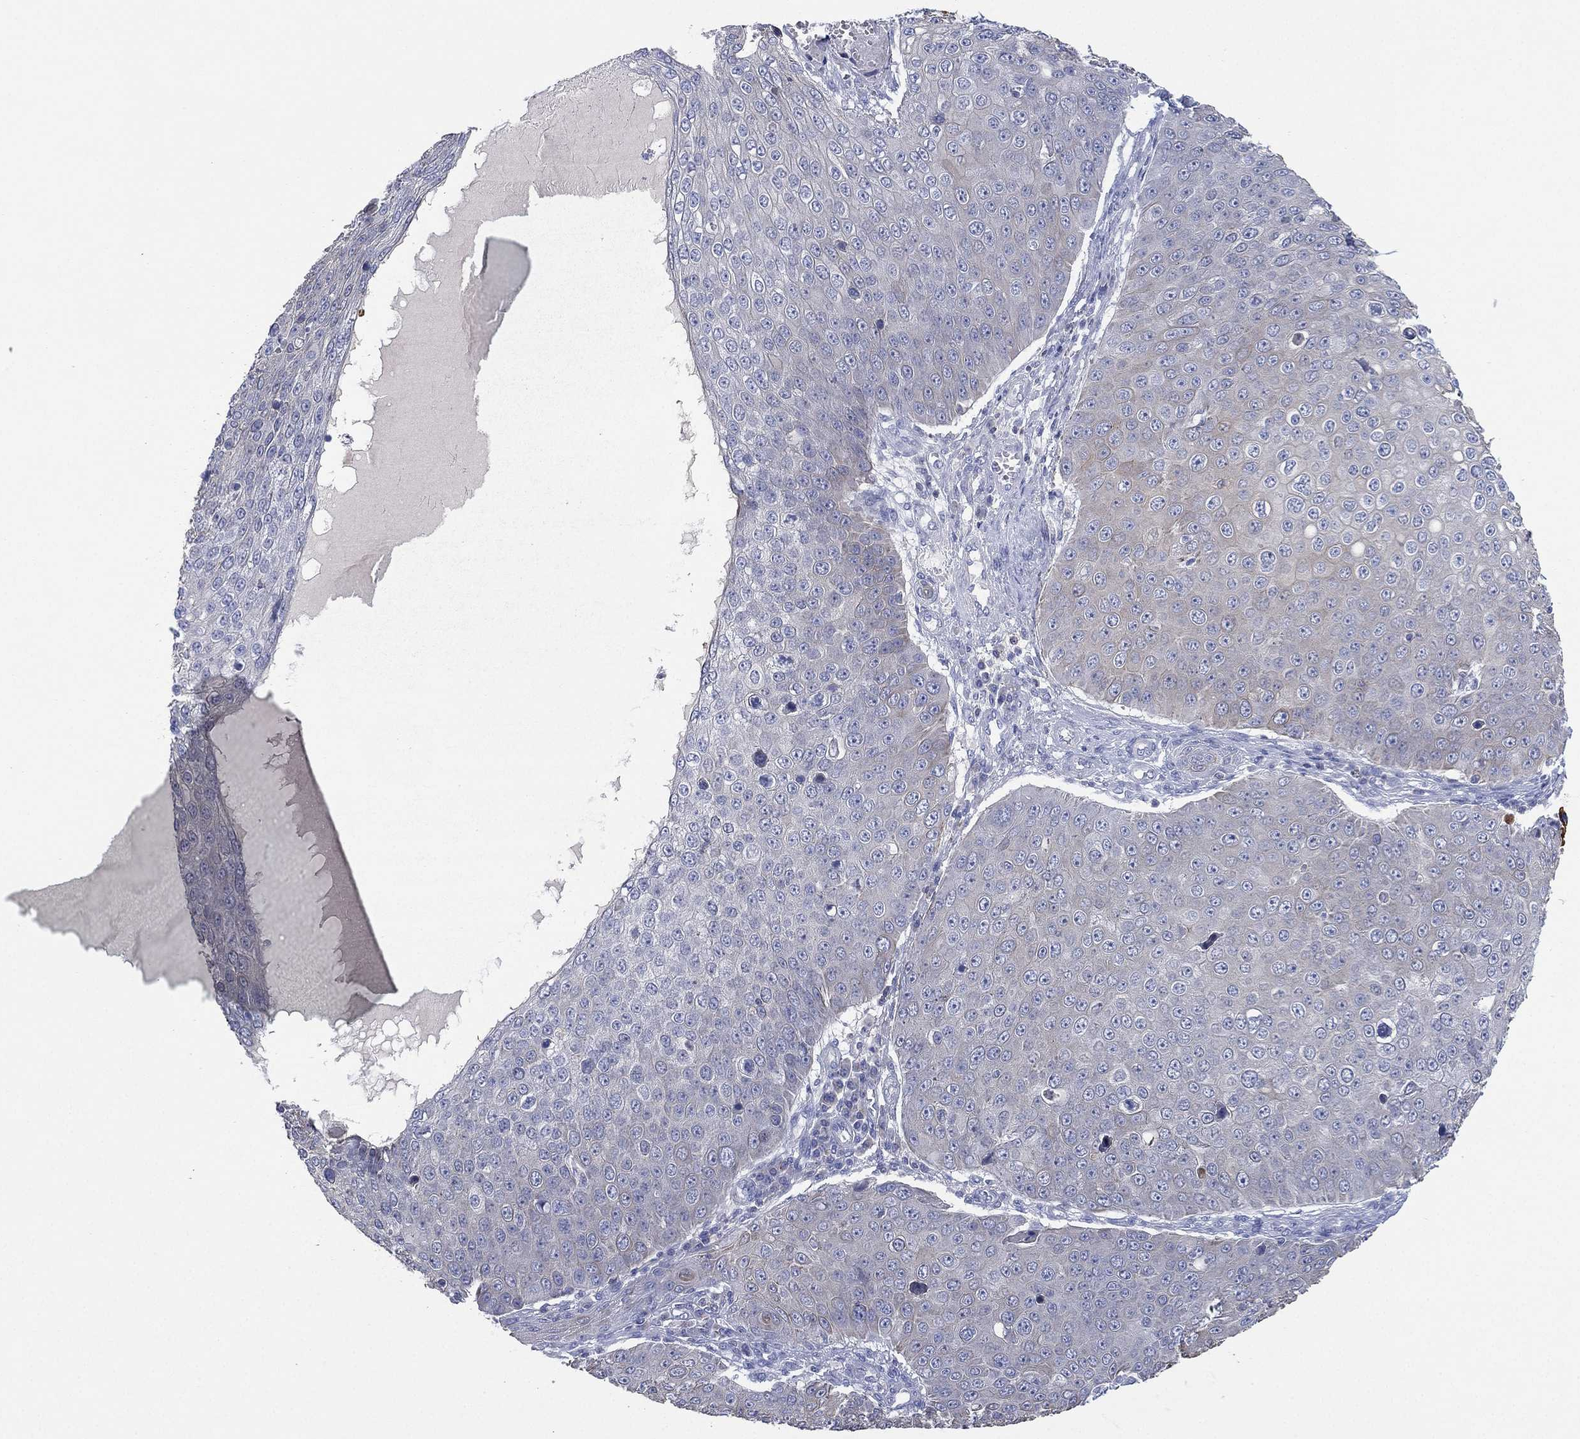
{"staining": {"intensity": "negative", "quantity": "none", "location": "none"}, "tissue": "skin cancer", "cell_type": "Tumor cells", "image_type": "cancer", "snomed": [{"axis": "morphology", "description": "Squamous cell carcinoma, NOS"}, {"axis": "topography", "description": "Skin"}], "caption": "A high-resolution photomicrograph shows IHC staining of skin cancer (squamous cell carcinoma), which displays no significant positivity in tumor cells.", "gene": "SEPTIN1", "patient": {"sex": "male", "age": 71}}